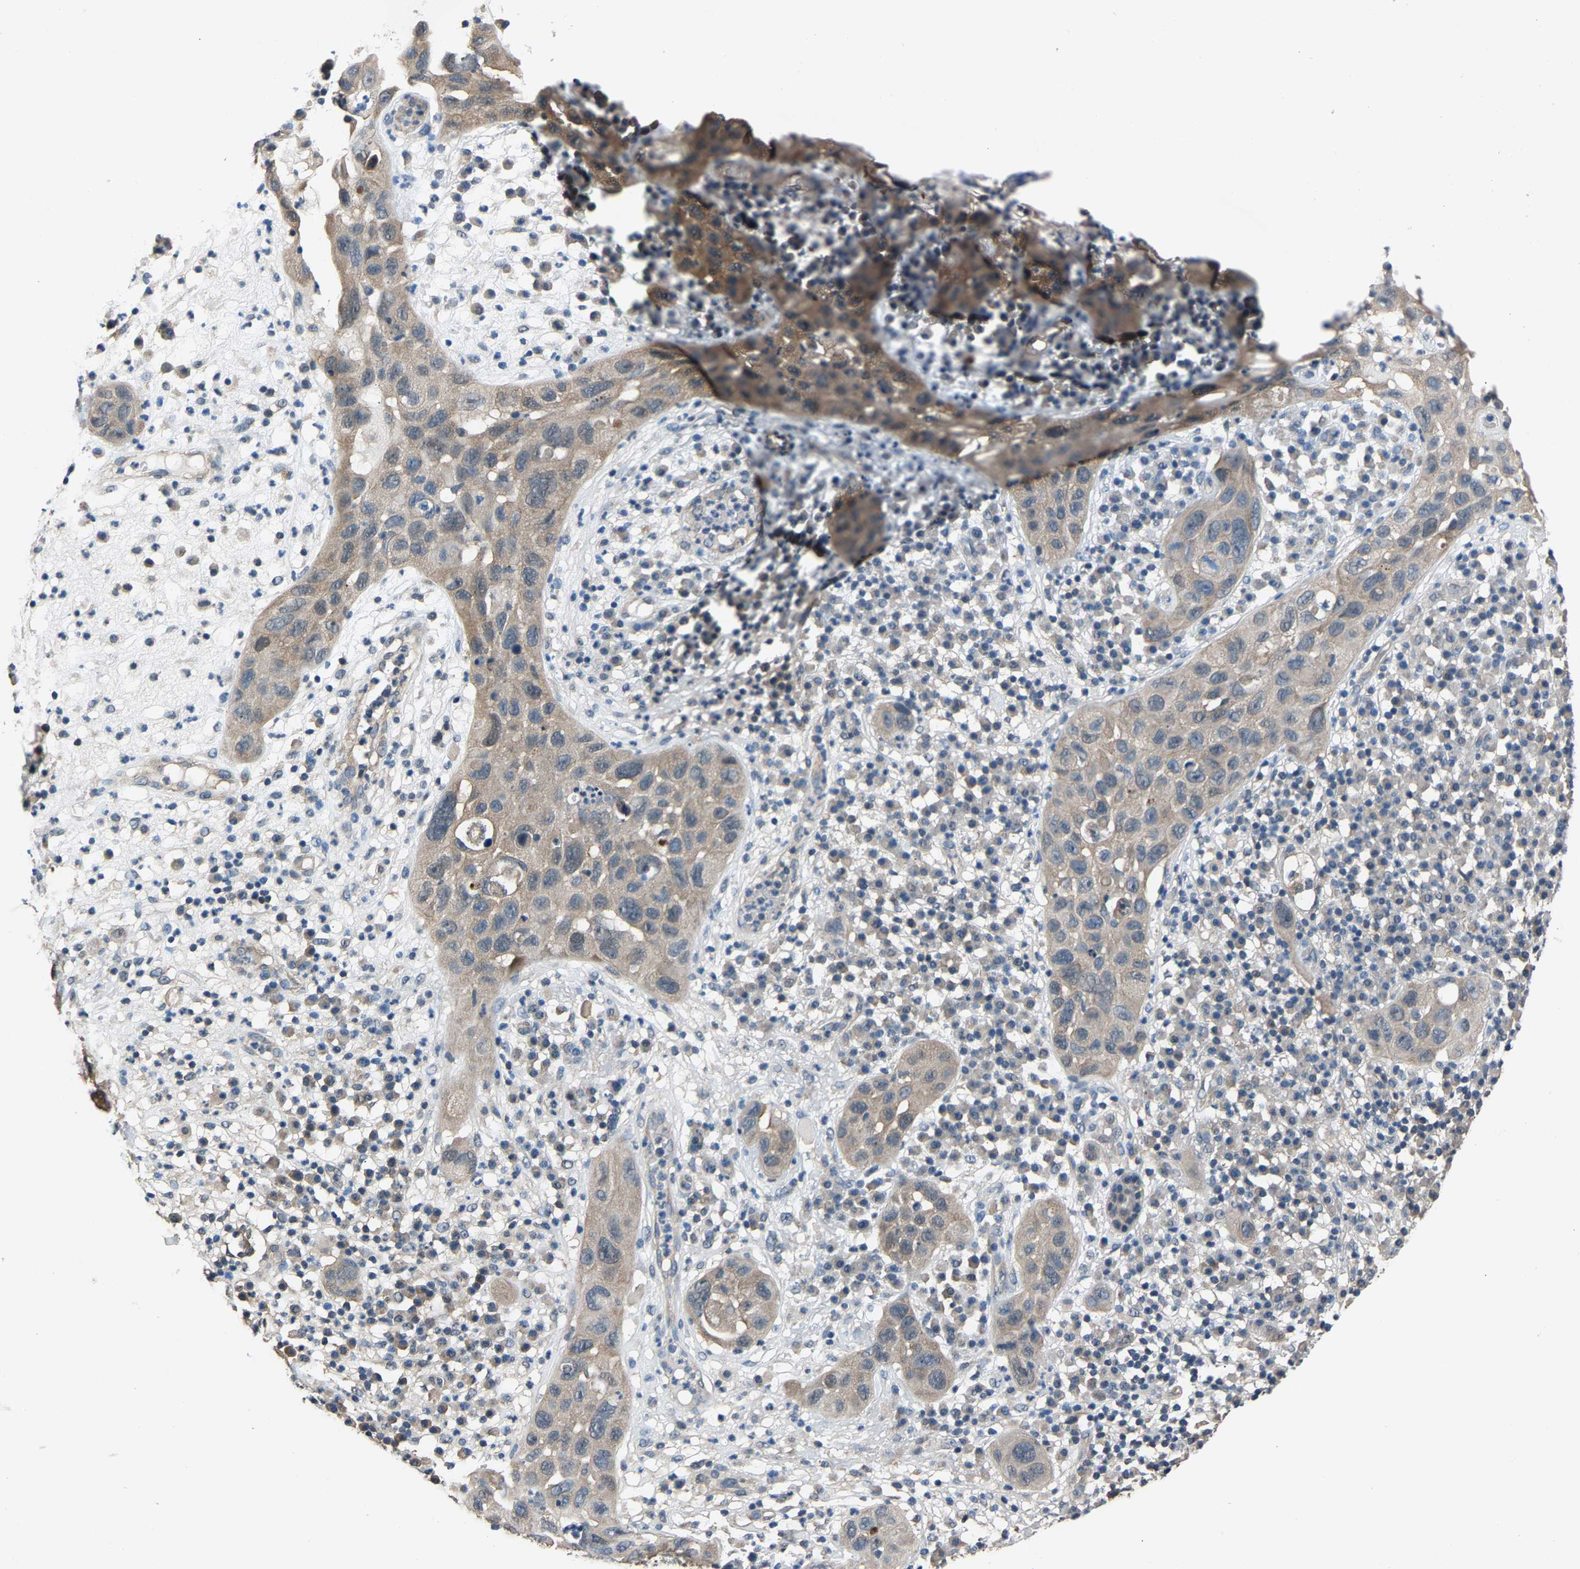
{"staining": {"intensity": "weak", "quantity": "25%-75%", "location": "cytoplasmic/membranous"}, "tissue": "skin cancer", "cell_type": "Tumor cells", "image_type": "cancer", "snomed": [{"axis": "morphology", "description": "Squamous cell carcinoma in situ, NOS"}, {"axis": "morphology", "description": "Squamous cell carcinoma, NOS"}, {"axis": "topography", "description": "Skin"}], "caption": "Immunohistochemical staining of skin cancer (squamous cell carcinoma) shows low levels of weak cytoplasmic/membranous staining in approximately 25%-75% of tumor cells.", "gene": "ABCC9", "patient": {"sex": "male", "age": 93}}